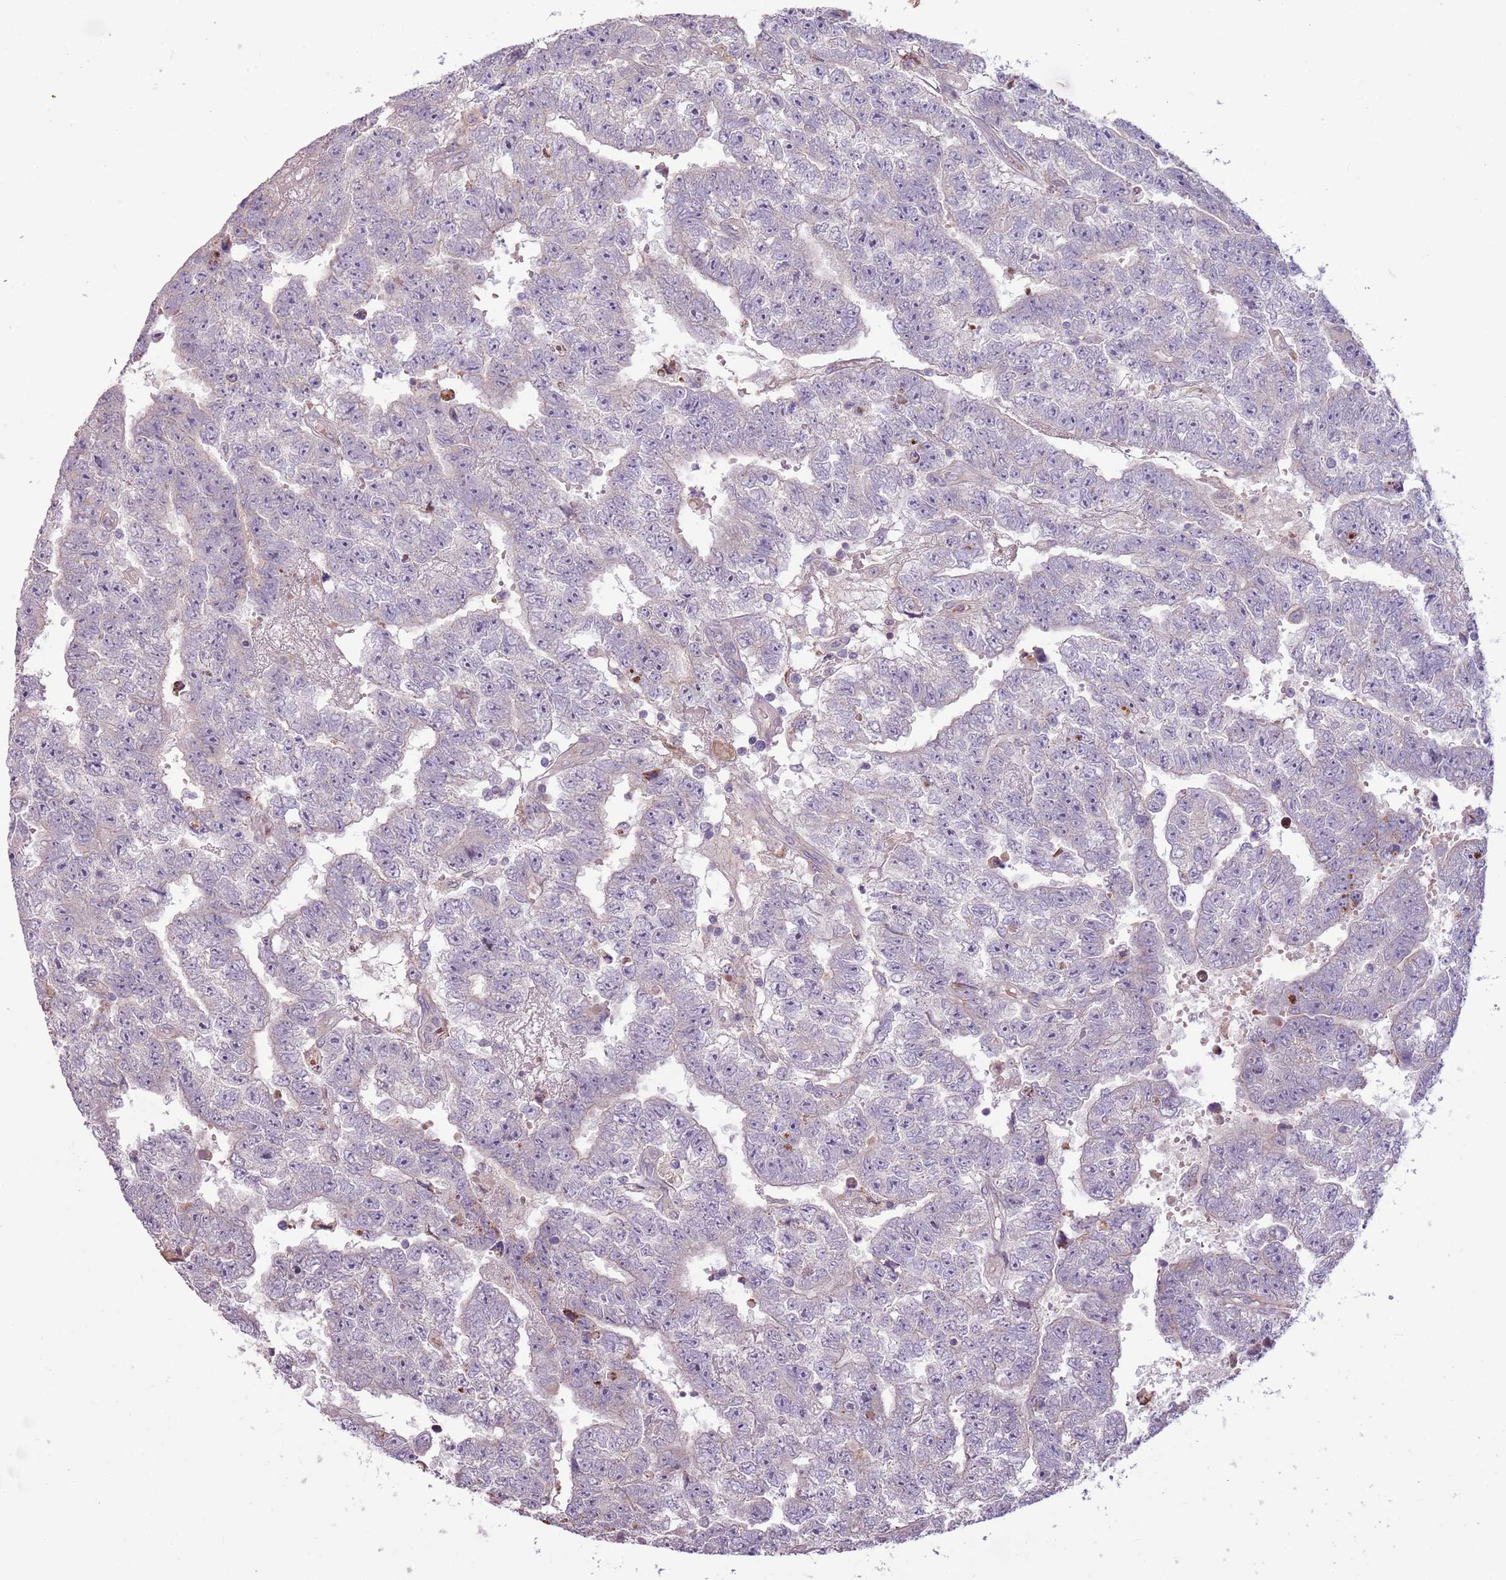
{"staining": {"intensity": "negative", "quantity": "none", "location": "none"}, "tissue": "testis cancer", "cell_type": "Tumor cells", "image_type": "cancer", "snomed": [{"axis": "morphology", "description": "Carcinoma, Embryonal, NOS"}, {"axis": "topography", "description": "Testis"}], "caption": "Tumor cells show no significant protein staining in testis embryonal carcinoma. (DAB IHC, high magnification).", "gene": "ZNF530", "patient": {"sex": "male", "age": 25}}